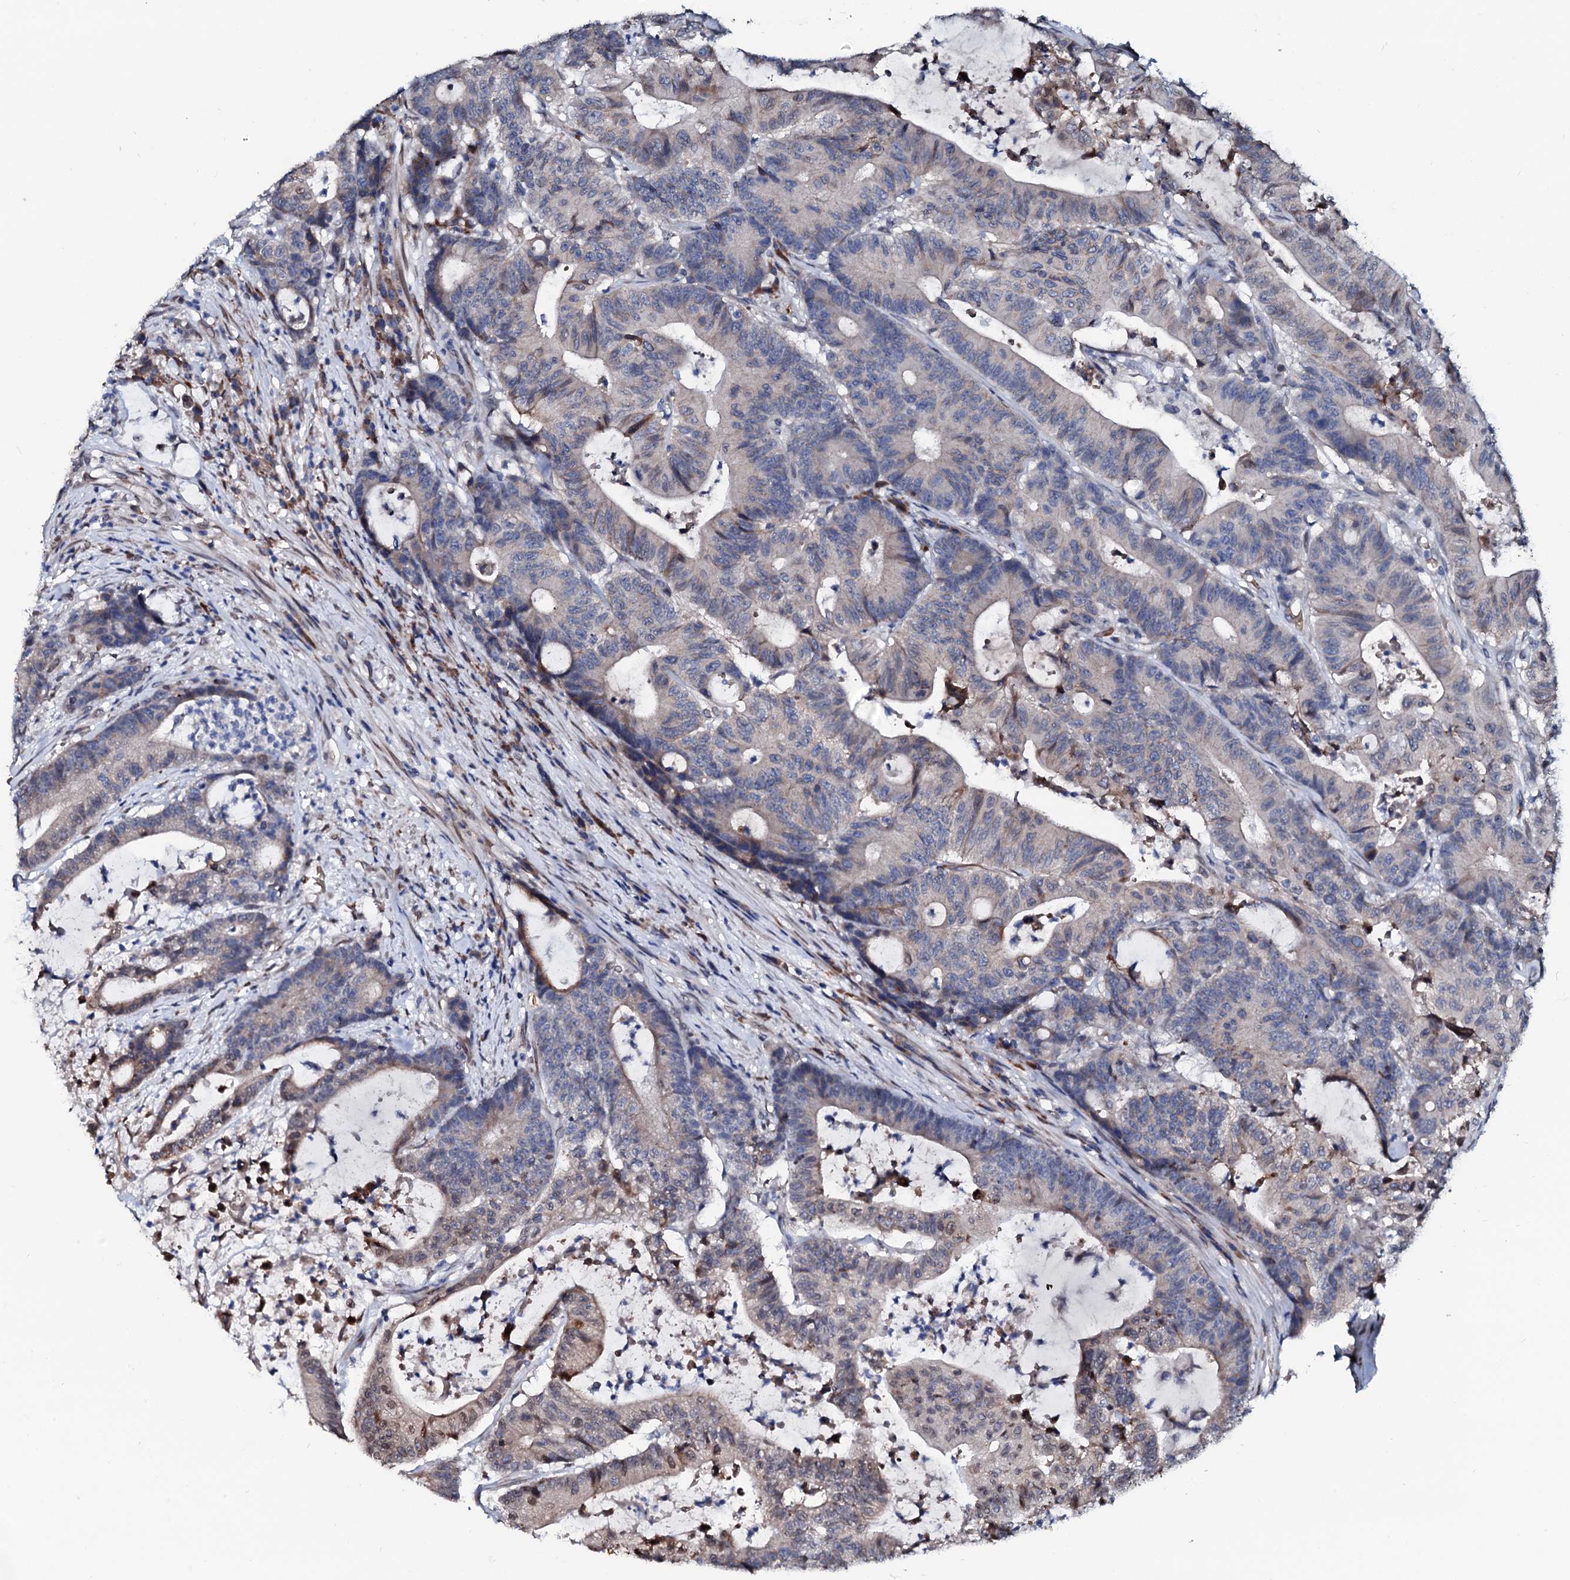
{"staining": {"intensity": "negative", "quantity": "none", "location": "none"}, "tissue": "colorectal cancer", "cell_type": "Tumor cells", "image_type": "cancer", "snomed": [{"axis": "morphology", "description": "Adenocarcinoma, NOS"}, {"axis": "topography", "description": "Colon"}], "caption": "A histopathology image of colorectal cancer (adenocarcinoma) stained for a protein exhibits no brown staining in tumor cells.", "gene": "NRP2", "patient": {"sex": "female", "age": 84}}